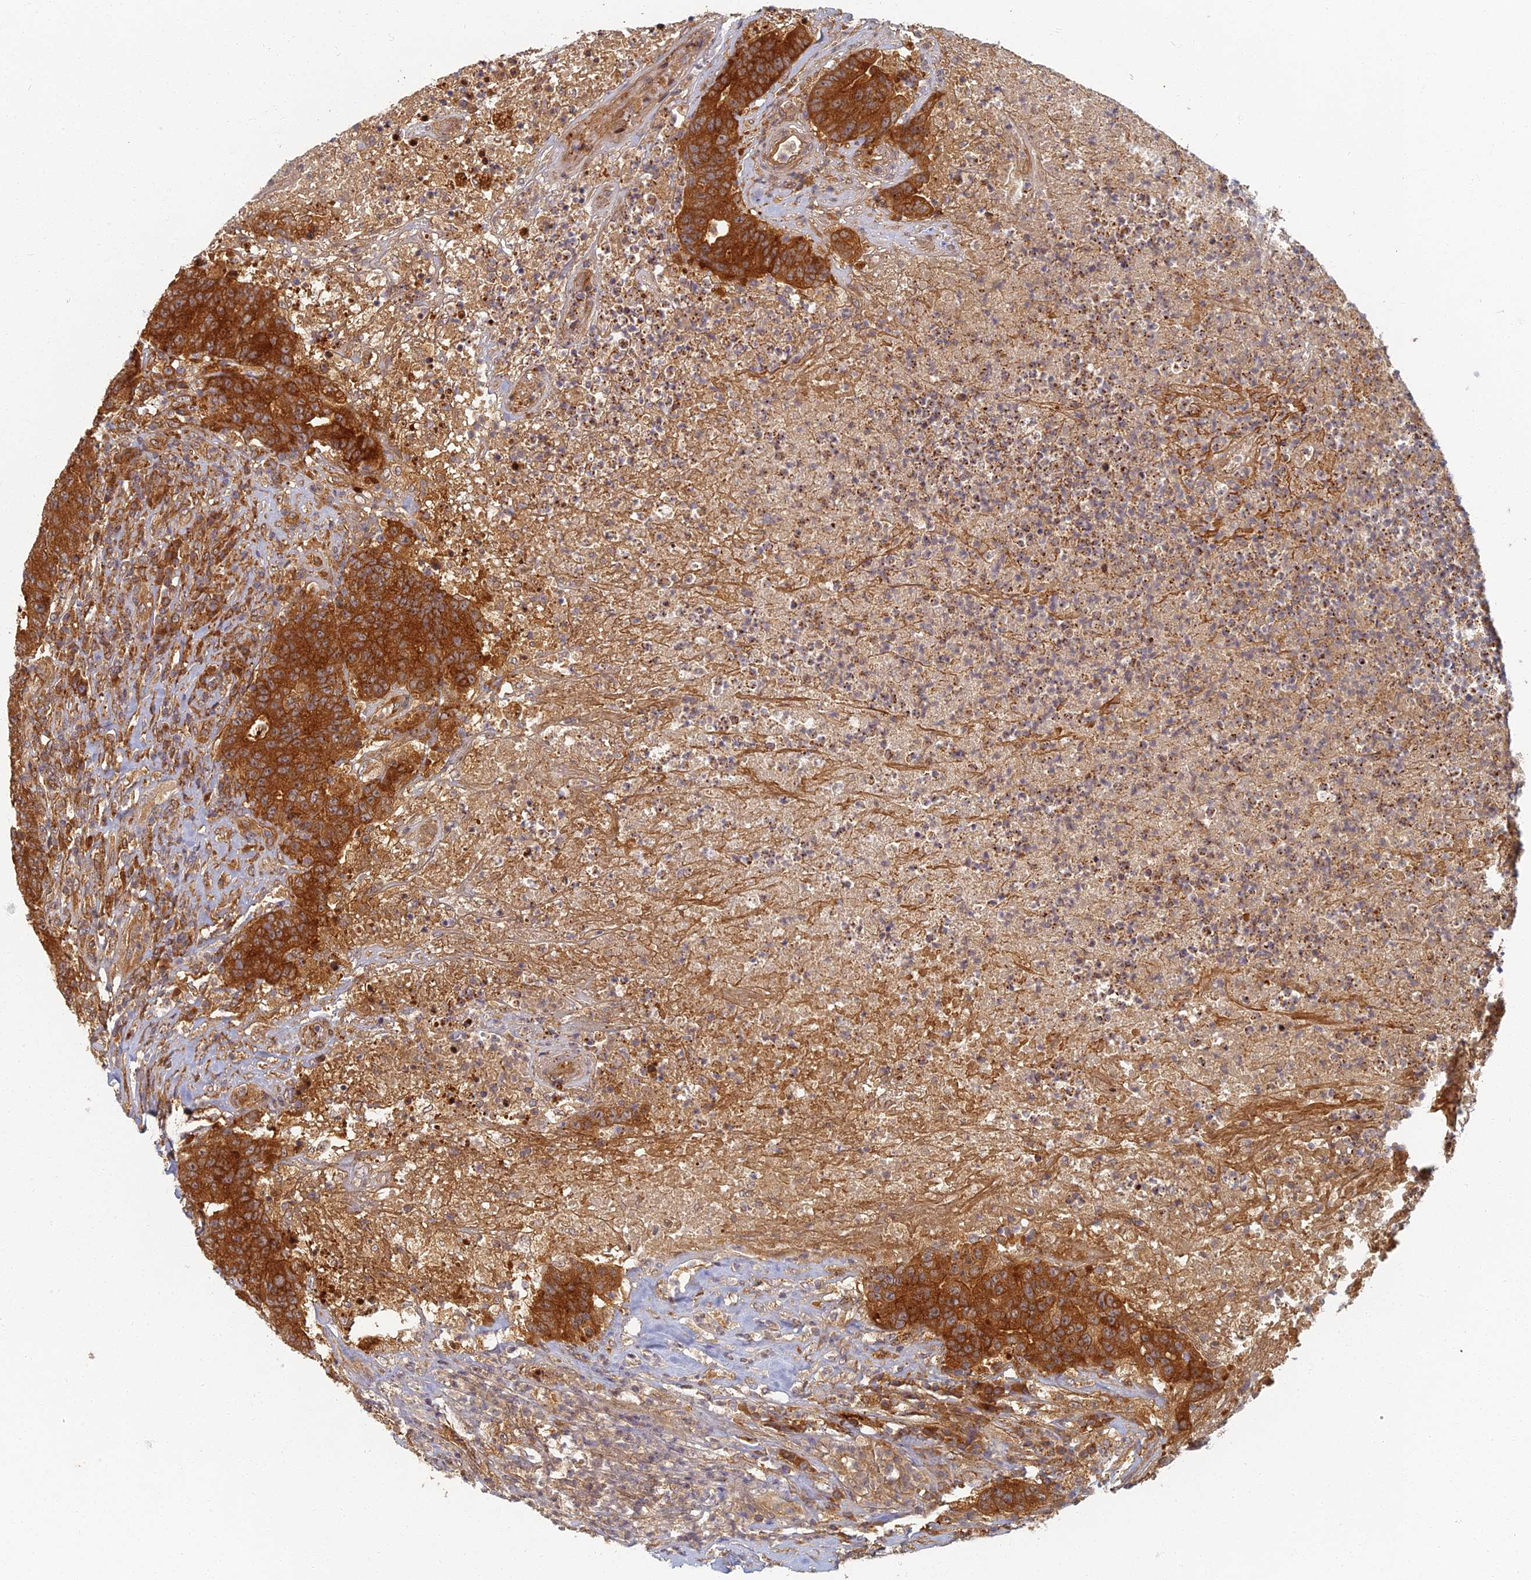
{"staining": {"intensity": "strong", "quantity": ">75%", "location": "cytoplasmic/membranous"}, "tissue": "colorectal cancer", "cell_type": "Tumor cells", "image_type": "cancer", "snomed": [{"axis": "morphology", "description": "Adenocarcinoma, NOS"}, {"axis": "topography", "description": "Colon"}], "caption": "Colorectal cancer (adenocarcinoma) stained with IHC demonstrates strong cytoplasmic/membranous expression in about >75% of tumor cells.", "gene": "INO80D", "patient": {"sex": "female", "age": 75}}